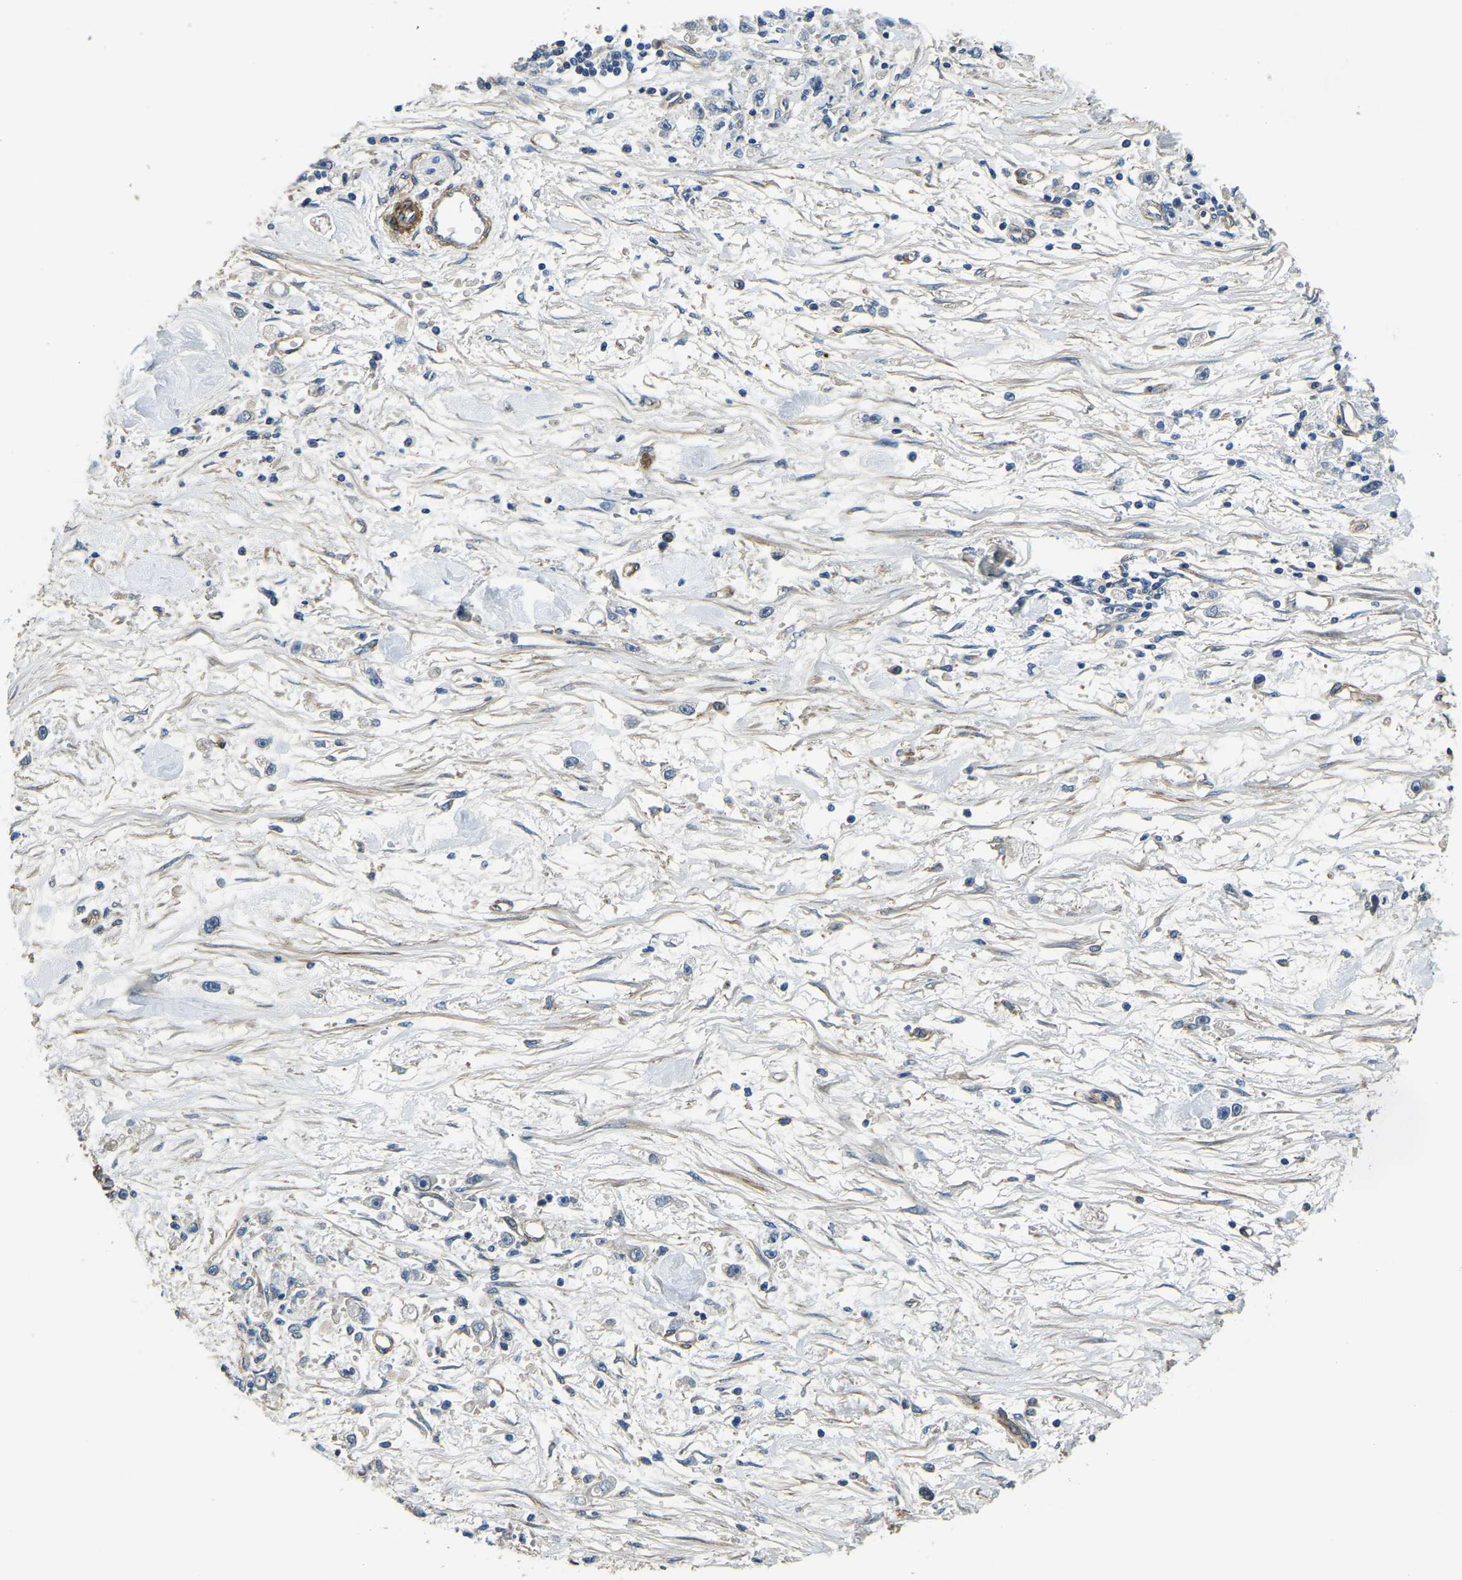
{"staining": {"intensity": "negative", "quantity": "none", "location": "none"}, "tissue": "stomach cancer", "cell_type": "Tumor cells", "image_type": "cancer", "snomed": [{"axis": "morphology", "description": "Adenocarcinoma, NOS"}, {"axis": "topography", "description": "Stomach"}], "caption": "Stomach cancer was stained to show a protein in brown. There is no significant staining in tumor cells. (Stains: DAB IHC with hematoxylin counter stain, Microscopy: brightfield microscopy at high magnification).", "gene": "RNF39", "patient": {"sex": "female", "age": 59}}